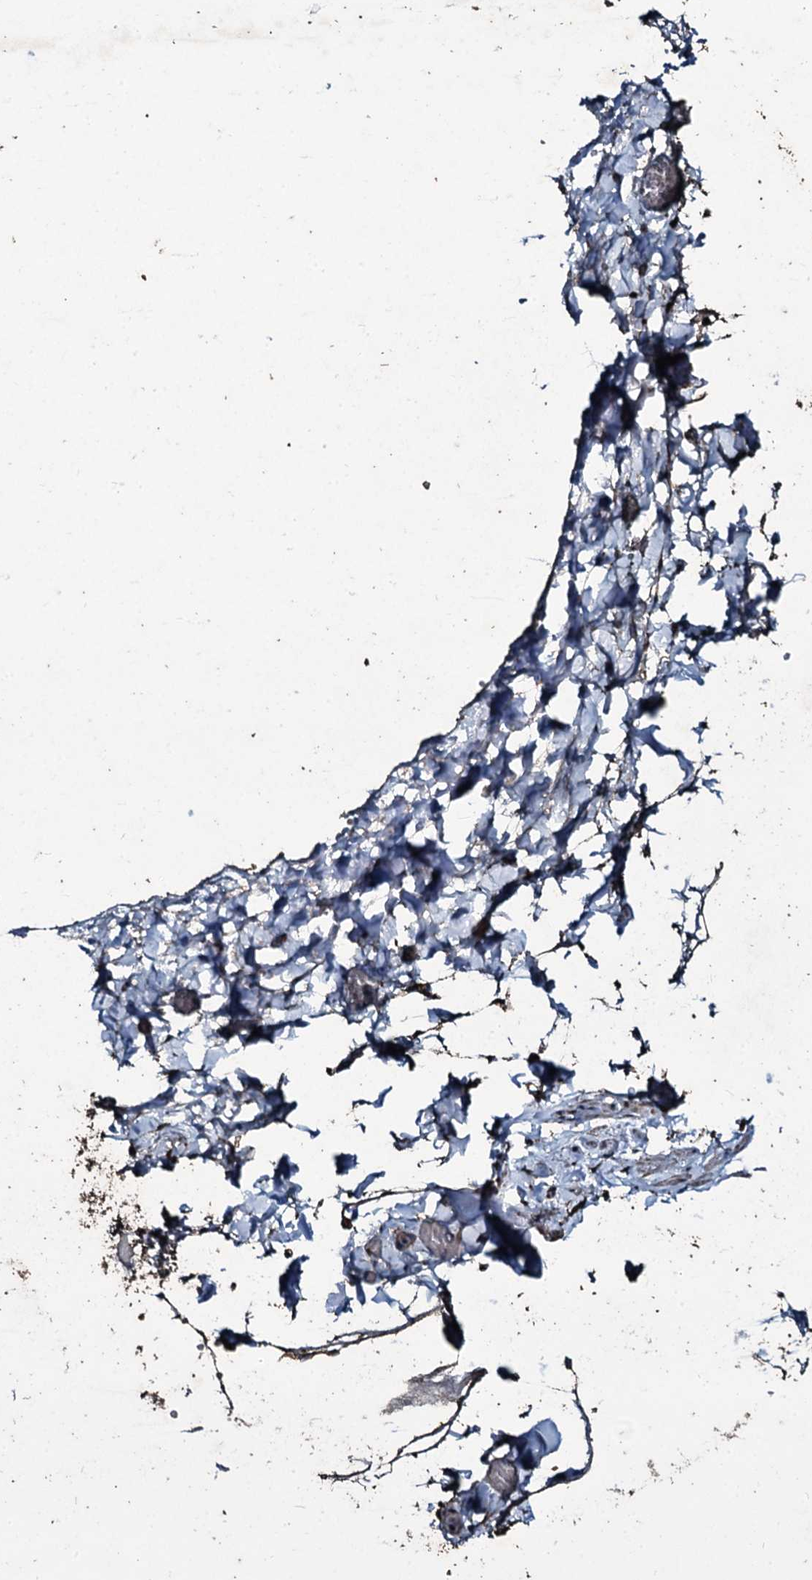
{"staining": {"intensity": "strong", "quantity": ">75%", "location": "cytoplasmic/membranous"}, "tissue": "adipose tissue", "cell_type": "Adipocytes", "image_type": "normal", "snomed": [{"axis": "morphology", "description": "Normal tissue, NOS"}, {"axis": "topography", "description": "Gallbladder"}, {"axis": "topography", "description": "Peripheral nerve tissue"}], "caption": "Adipocytes reveal high levels of strong cytoplasmic/membranous positivity in about >75% of cells in unremarkable human adipose tissue. (IHC, brightfield microscopy, high magnification).", "gene": "FAAP24", "patient": {"sex": "male", "age": 38}}